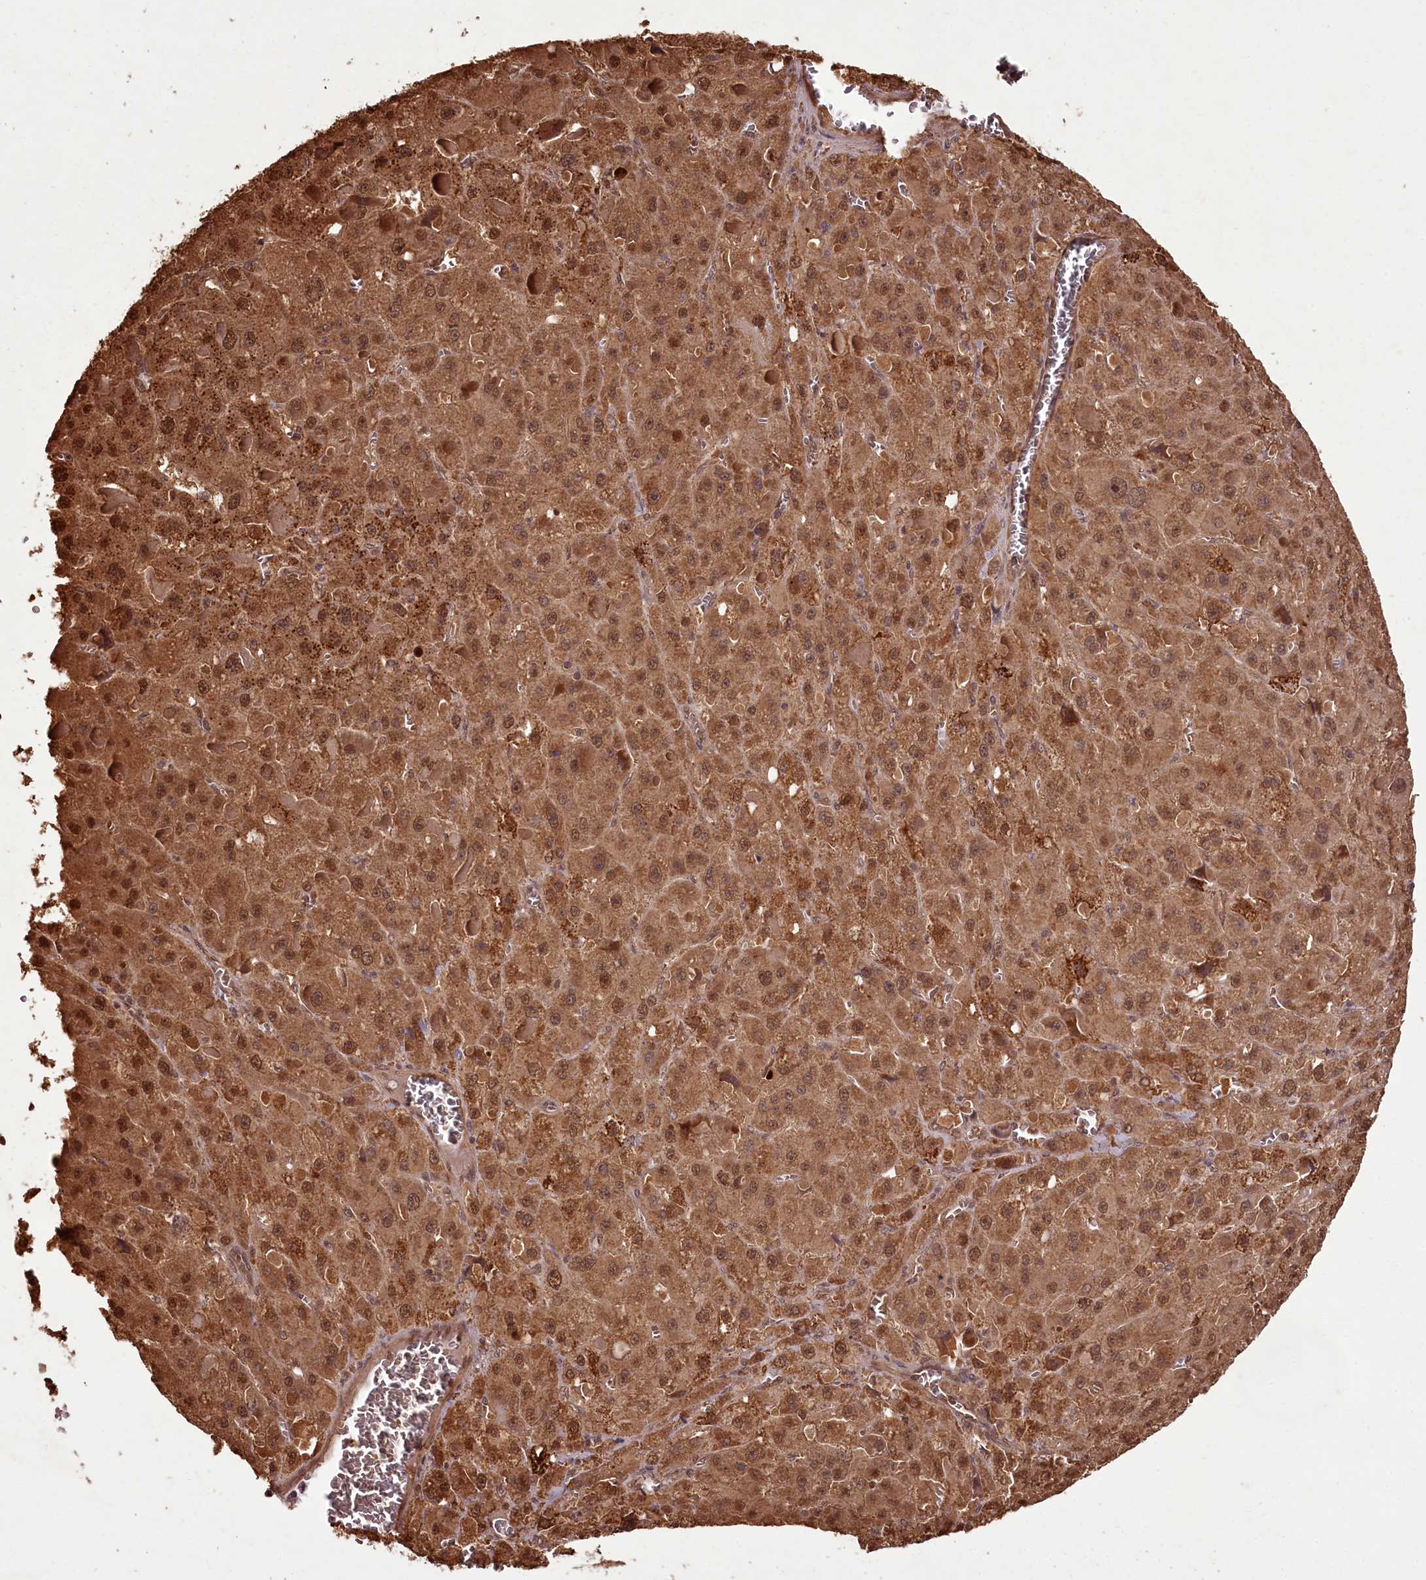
{"staining": {"intensity": "moderate", "quantity": ">75%", "location": "cytoplasmic/membranous,nuclear"}, "tissue": "liver cancer", "cell_type": "Tumor cells", "image_type": "cancer", "snomed": [{"axis": "morphology", "description": "Carcinoma, Hepatocellular, NOS"}, {"axis": "topography", "description": "Liver"}], "caption": "Moderate cytoplasmic/membranous and nuclear protein staining is identified in about >75% of tumor cells in liver cancer.", "gene": "NPRL2", "patient": {"sex": "female", "age": 73}}